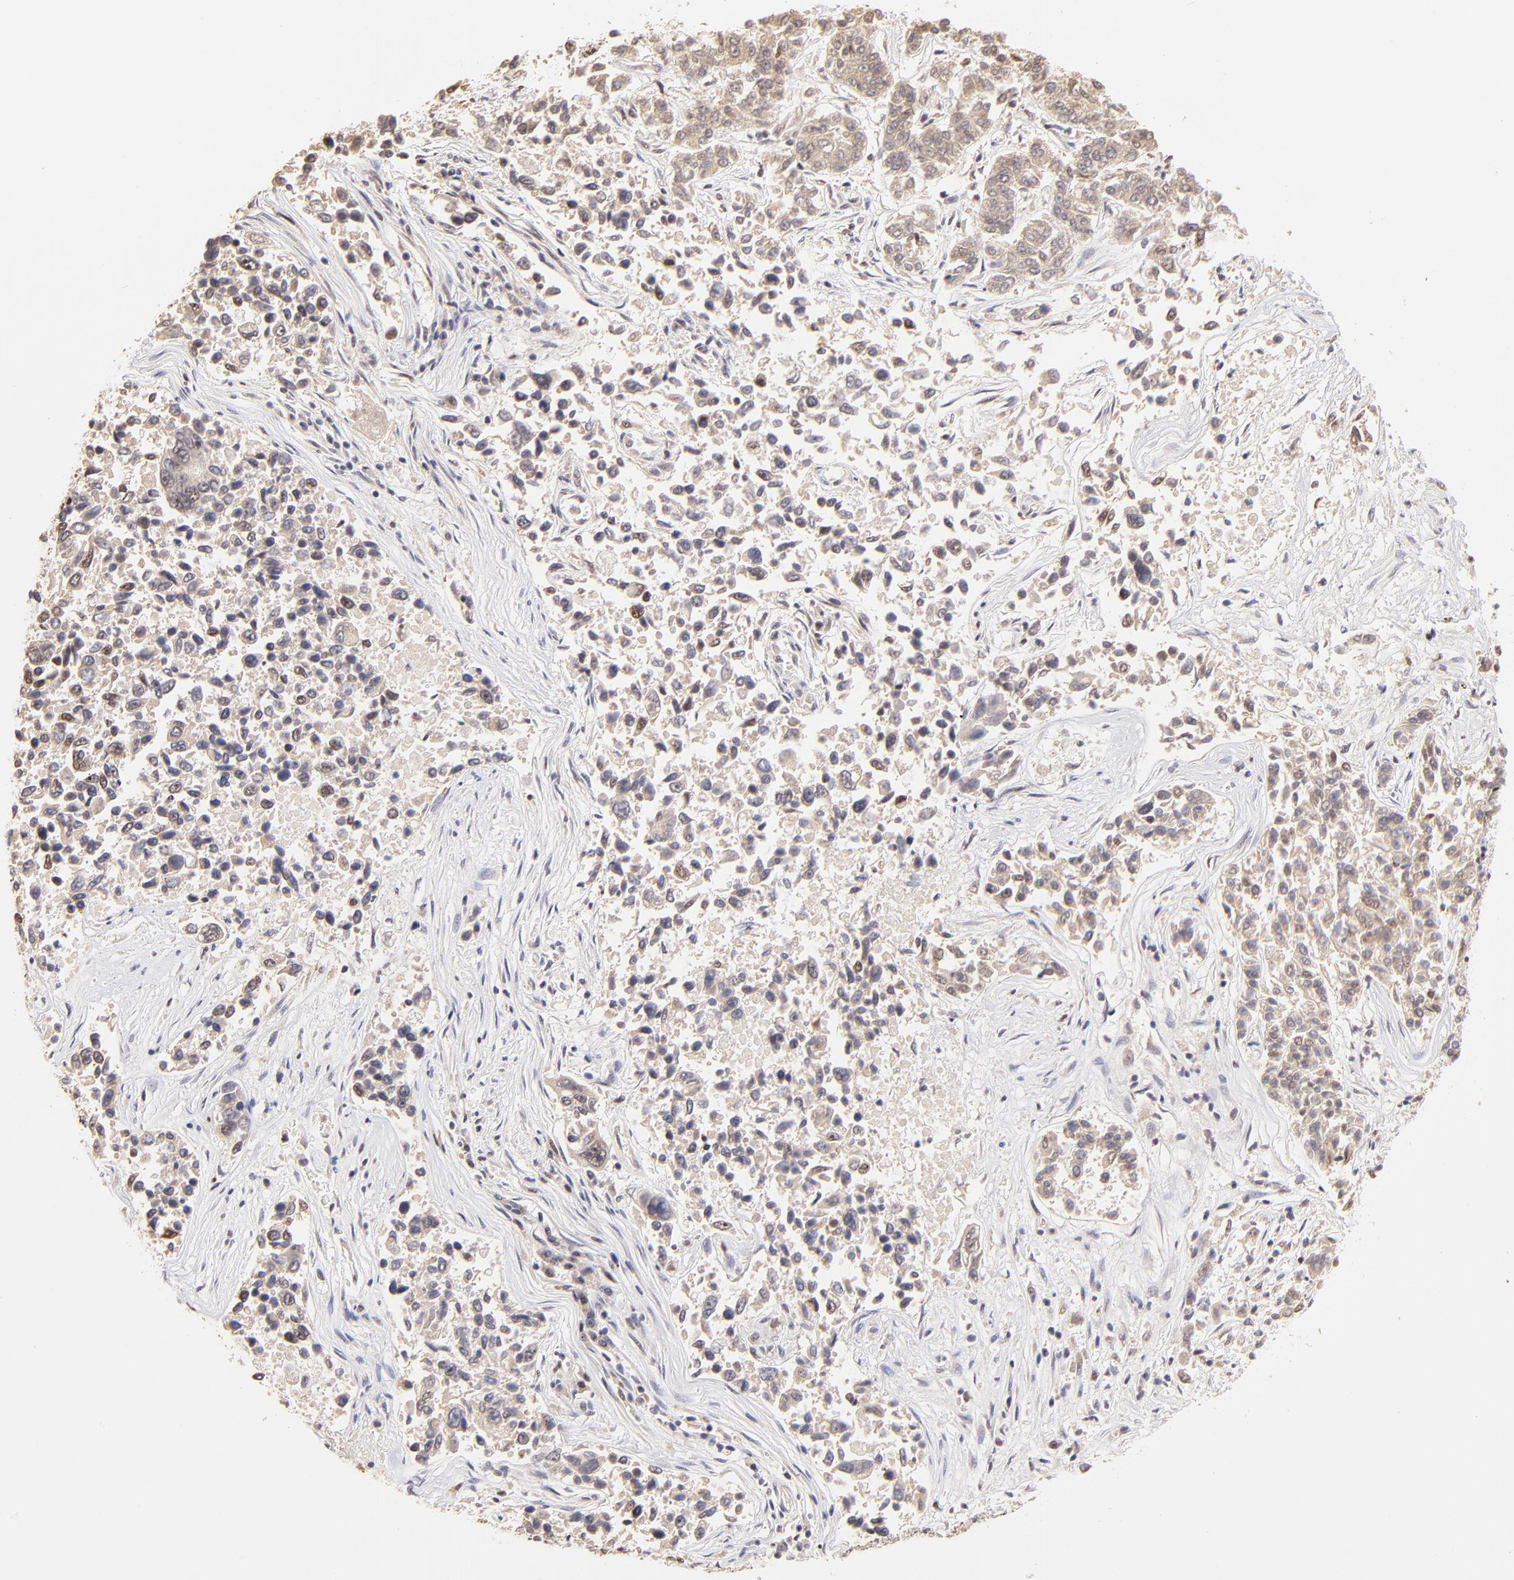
{"staining": {"intensity": "weak", "quantity": "25%-75%", "location": "cytoplasmic/membranous,nuclear"}, "tissue": "lung cancer", "cell_type": "Tumor cells", "image_type": "cancer", "snomed": [{"axis": "morphology", "description": "Adenocarcinoma, NOS"}, {"axis": "topography", "description": "Lung"}], "caption": "About 25%-75% of tumor cells in human lung adenocarcinoma reveal weak cytoplasmic/membranous and nuclear protein staining as visualized by brown immunohistochemical staining.", "gene": "ZNF670", "patient": {"sex": "male", "age": 84}}